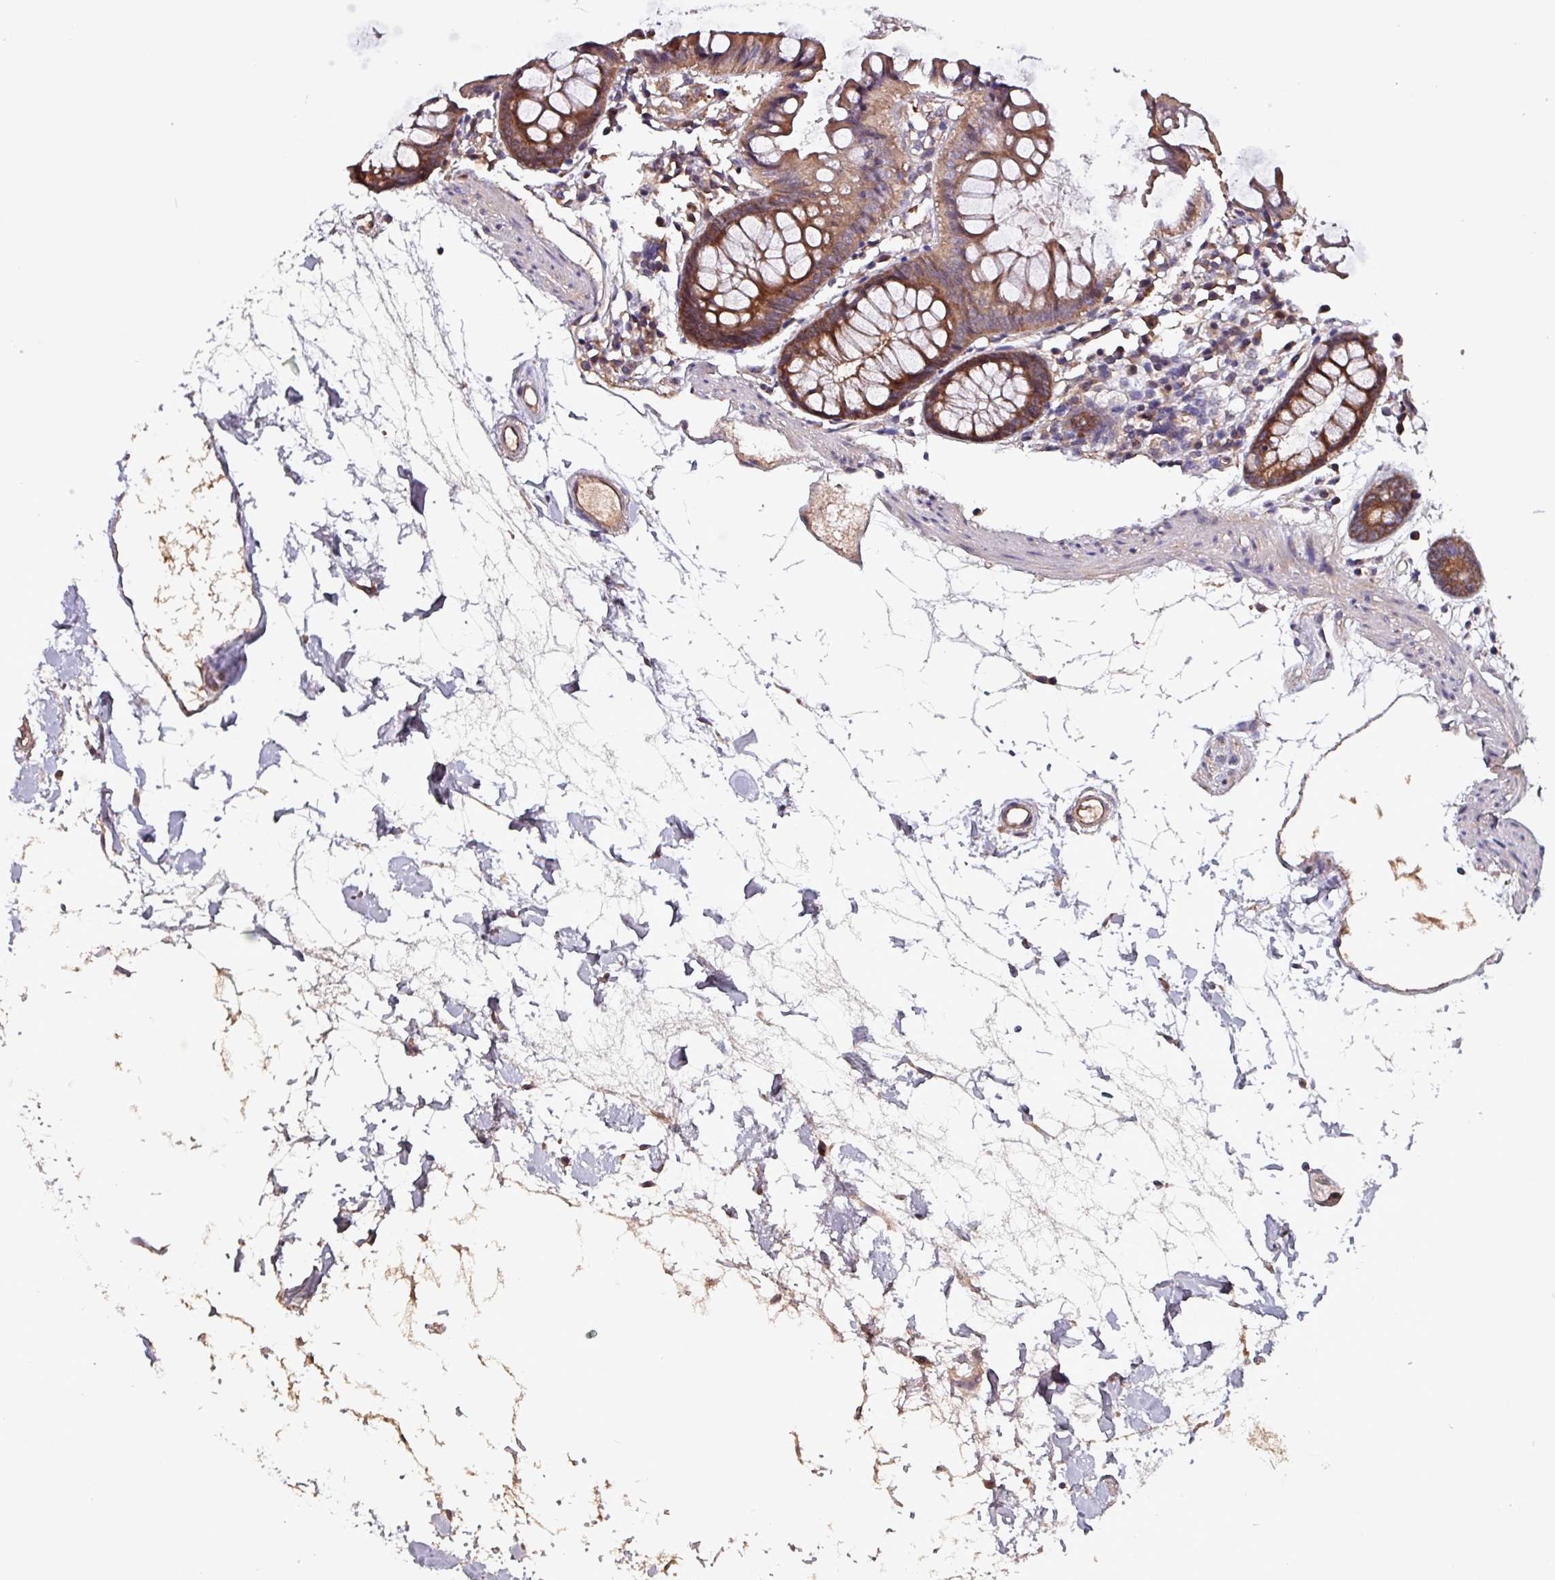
{"staining": {"intensity": "moderate", "quantity": ">75%", "location": "cytoplasmic/membranous"}, "tissue": "colon", "cell_type": "Endothelial cells", "image_type": "normal", "snomed": [{"axis": "morphology", "description": "Normal tissue, NOS"}, {"axis": "topography", "description": "Colon"}], "caption": "Immunohistochemistry histopathology image of unremarkable colon: human colon stained using immunohistochemistry (IHC) exhibits medium levels of moderate protein expression localized specifically in the cytoplasmic/membranous of endothelial cells, appearing as a cytoplasmic/membranous brown color.", "gene": "PAFAH1B2", "patient": {"sex": "female", "age": 84}}